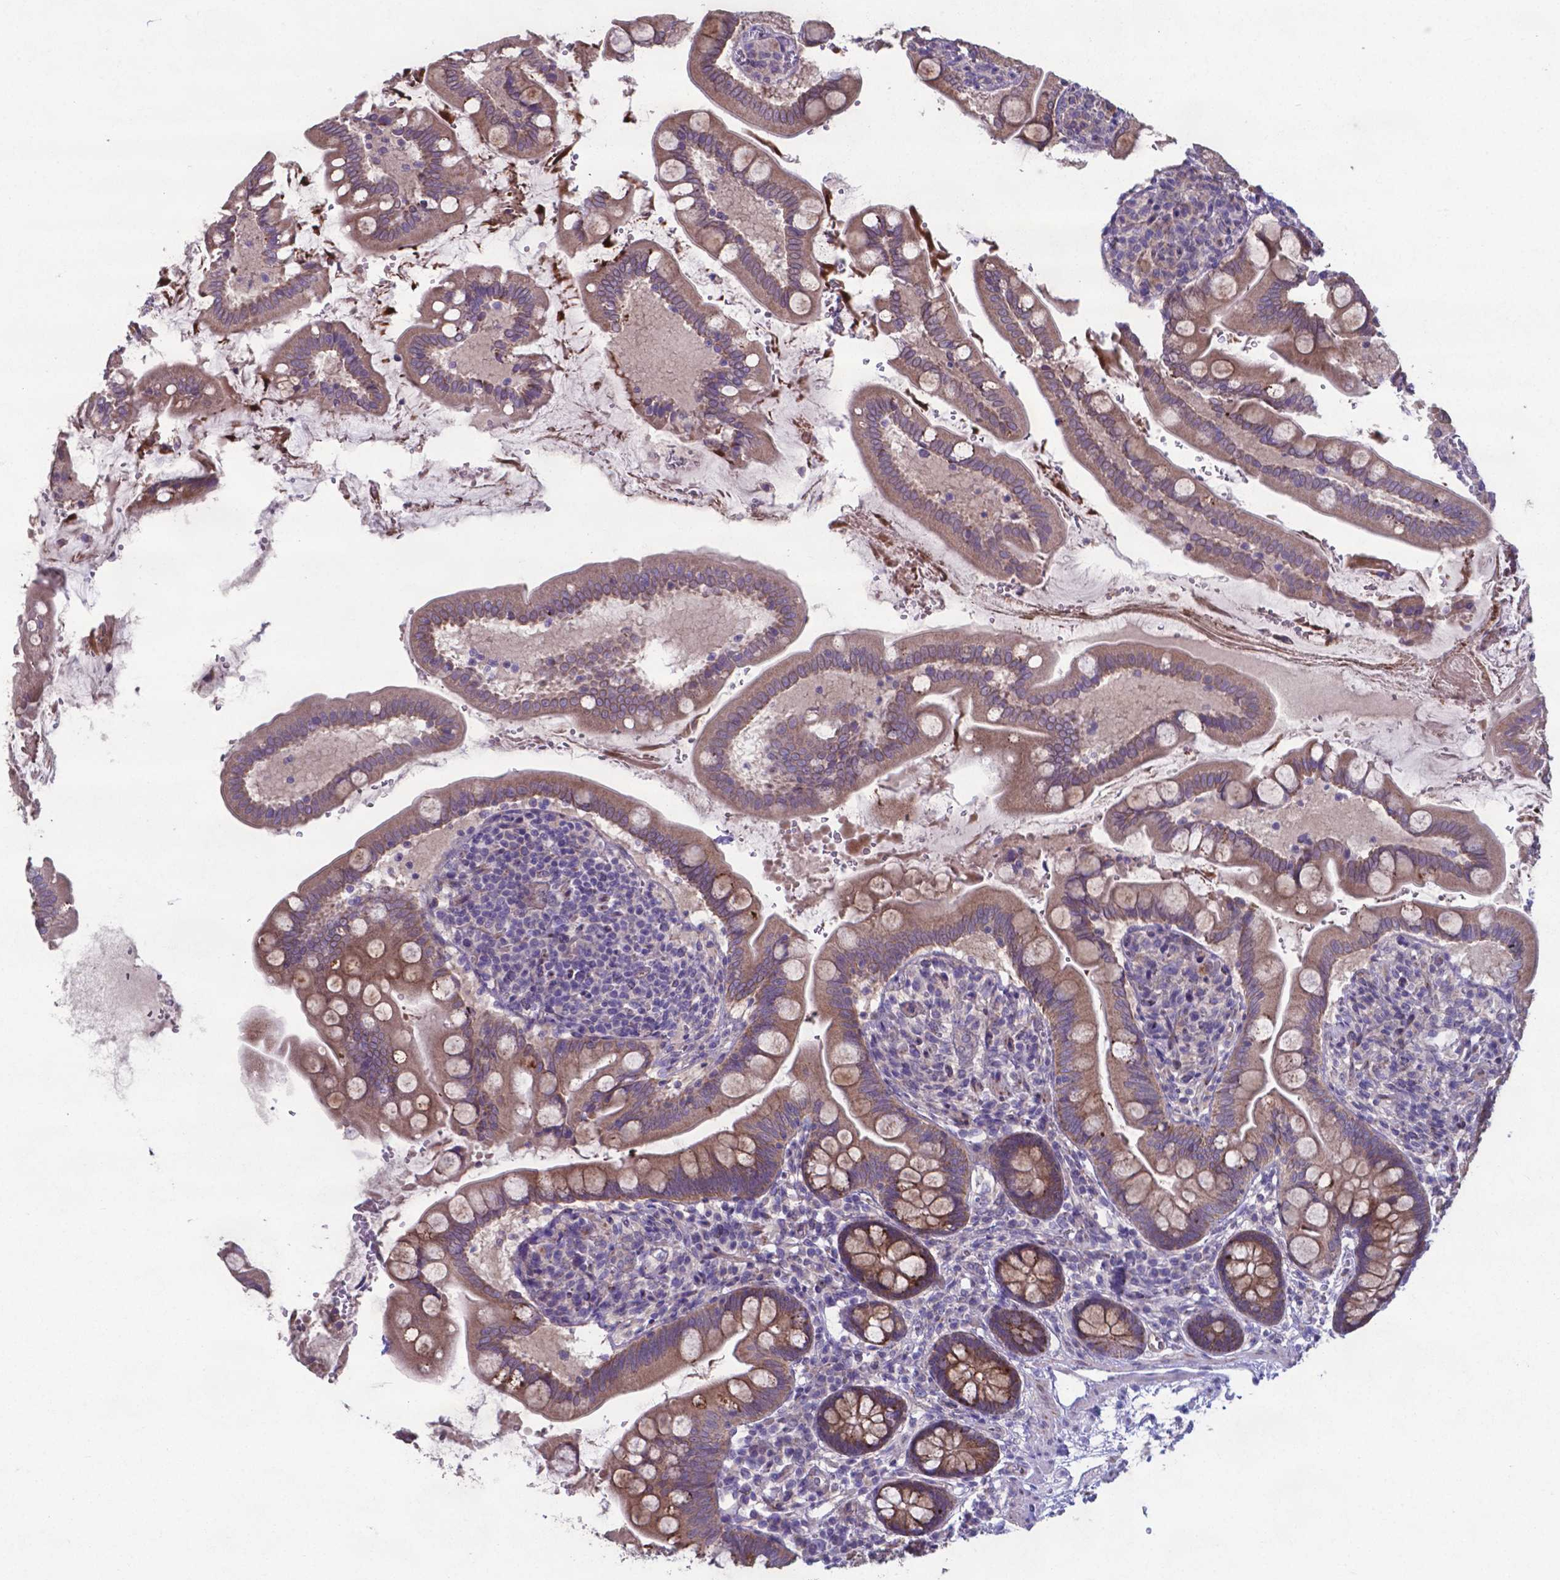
{"staining": {"intensity": "moderate", "quantity": ">75%", "location": "cytoplasmic/membranous"}, "tissue": "small intestine", "cell_type": "Glandular cells", "image_type": "normal", "snomed": [{"axis": "morphology", "description": "Normal tissue, NOS"}, {"axis": "topography", "description": "Small intestine"}], "caption": "Small intestine stained with DAB (3,3'-diaminobenzidine) IHC shows medium levels of moderate cytoplasmic/membranous positivity in approximately >75% of glandular cells. (DAB (3,3'-diaminobenzidine) IHC with brightfield microscopy, high magnification).", "gene": "TYRO3", "patient": {"sex": "female", "age": 56}}